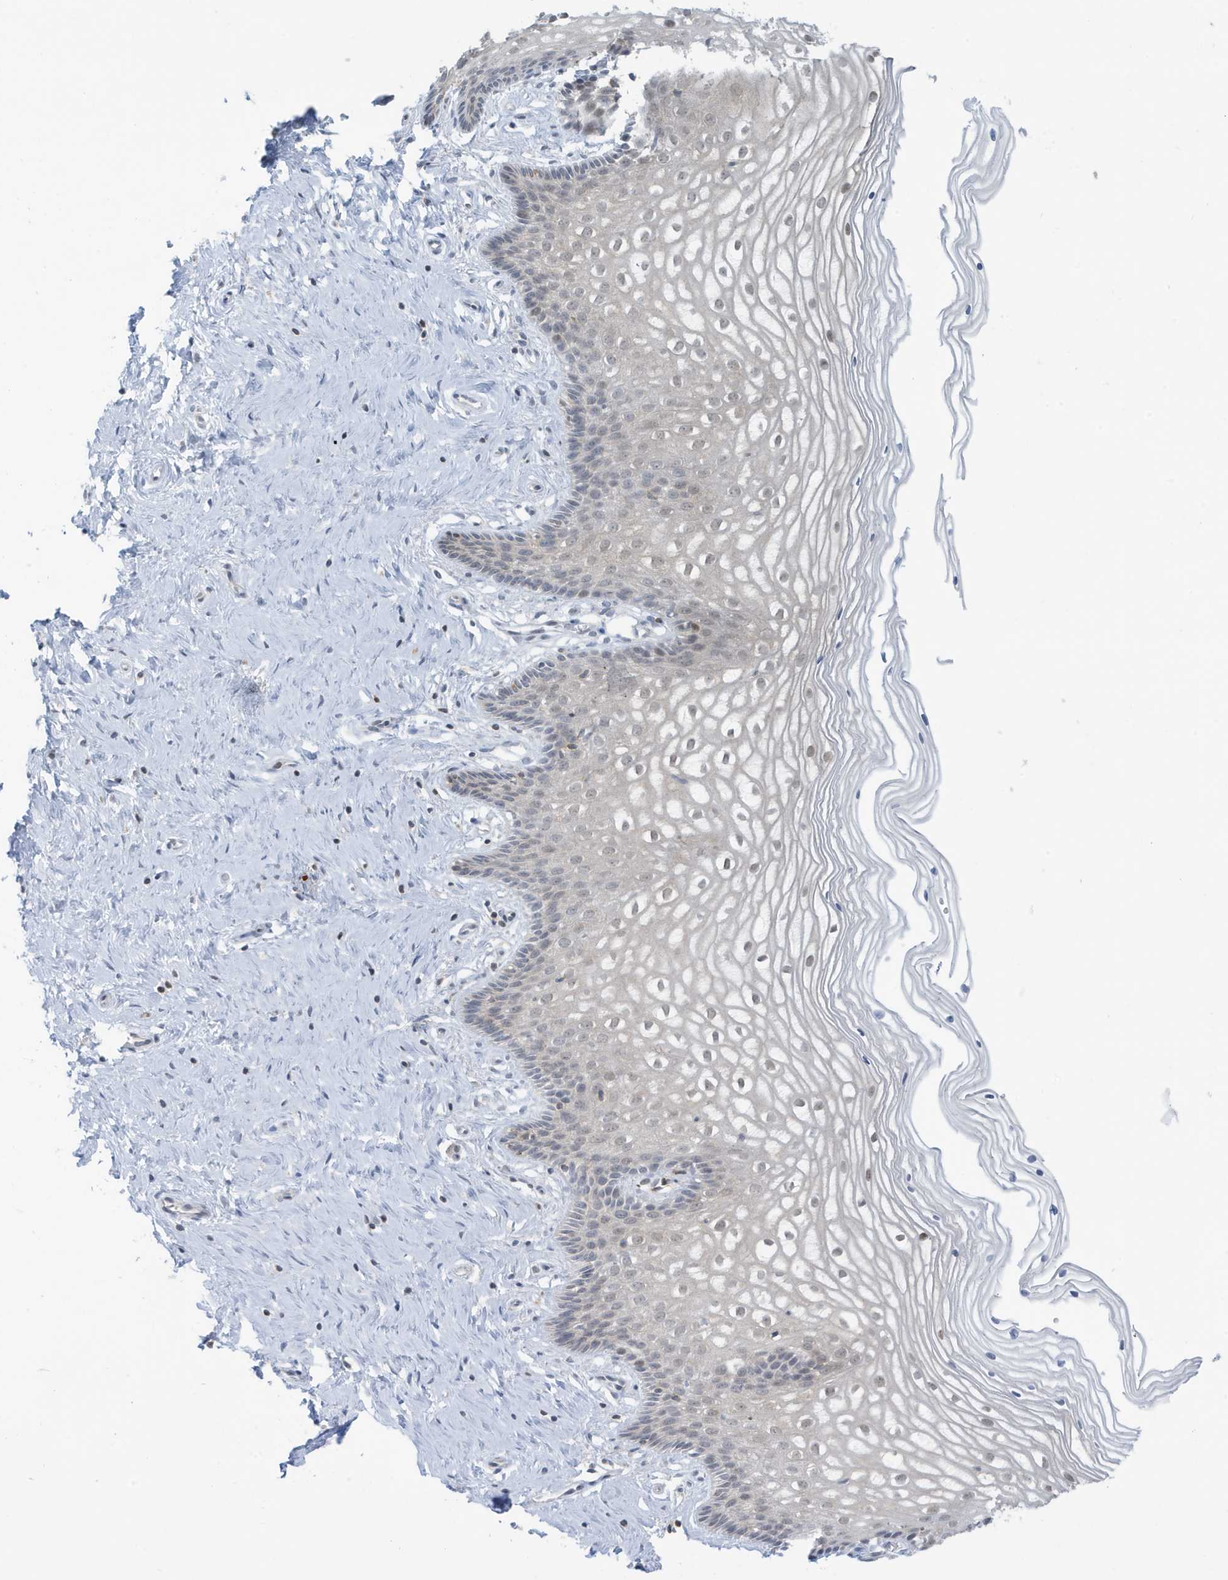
{"staining": {"intensity": "negative", "quantity": "none", "location": "none"}, "tissue": "cervix", "cell_type": "Glandular cells", "image_type": "normal", "snomed": [{"axis": "morphology", "description": "Normal tissue, NOS"}, {"axis": "topography", "description": "Cervix"}], "caption": "Immunohistochemical staining of benign human cervix reveals no significant staining in glandular cells.", "gene": "OGA", "patient": {"sex": "female", "age": 33}}